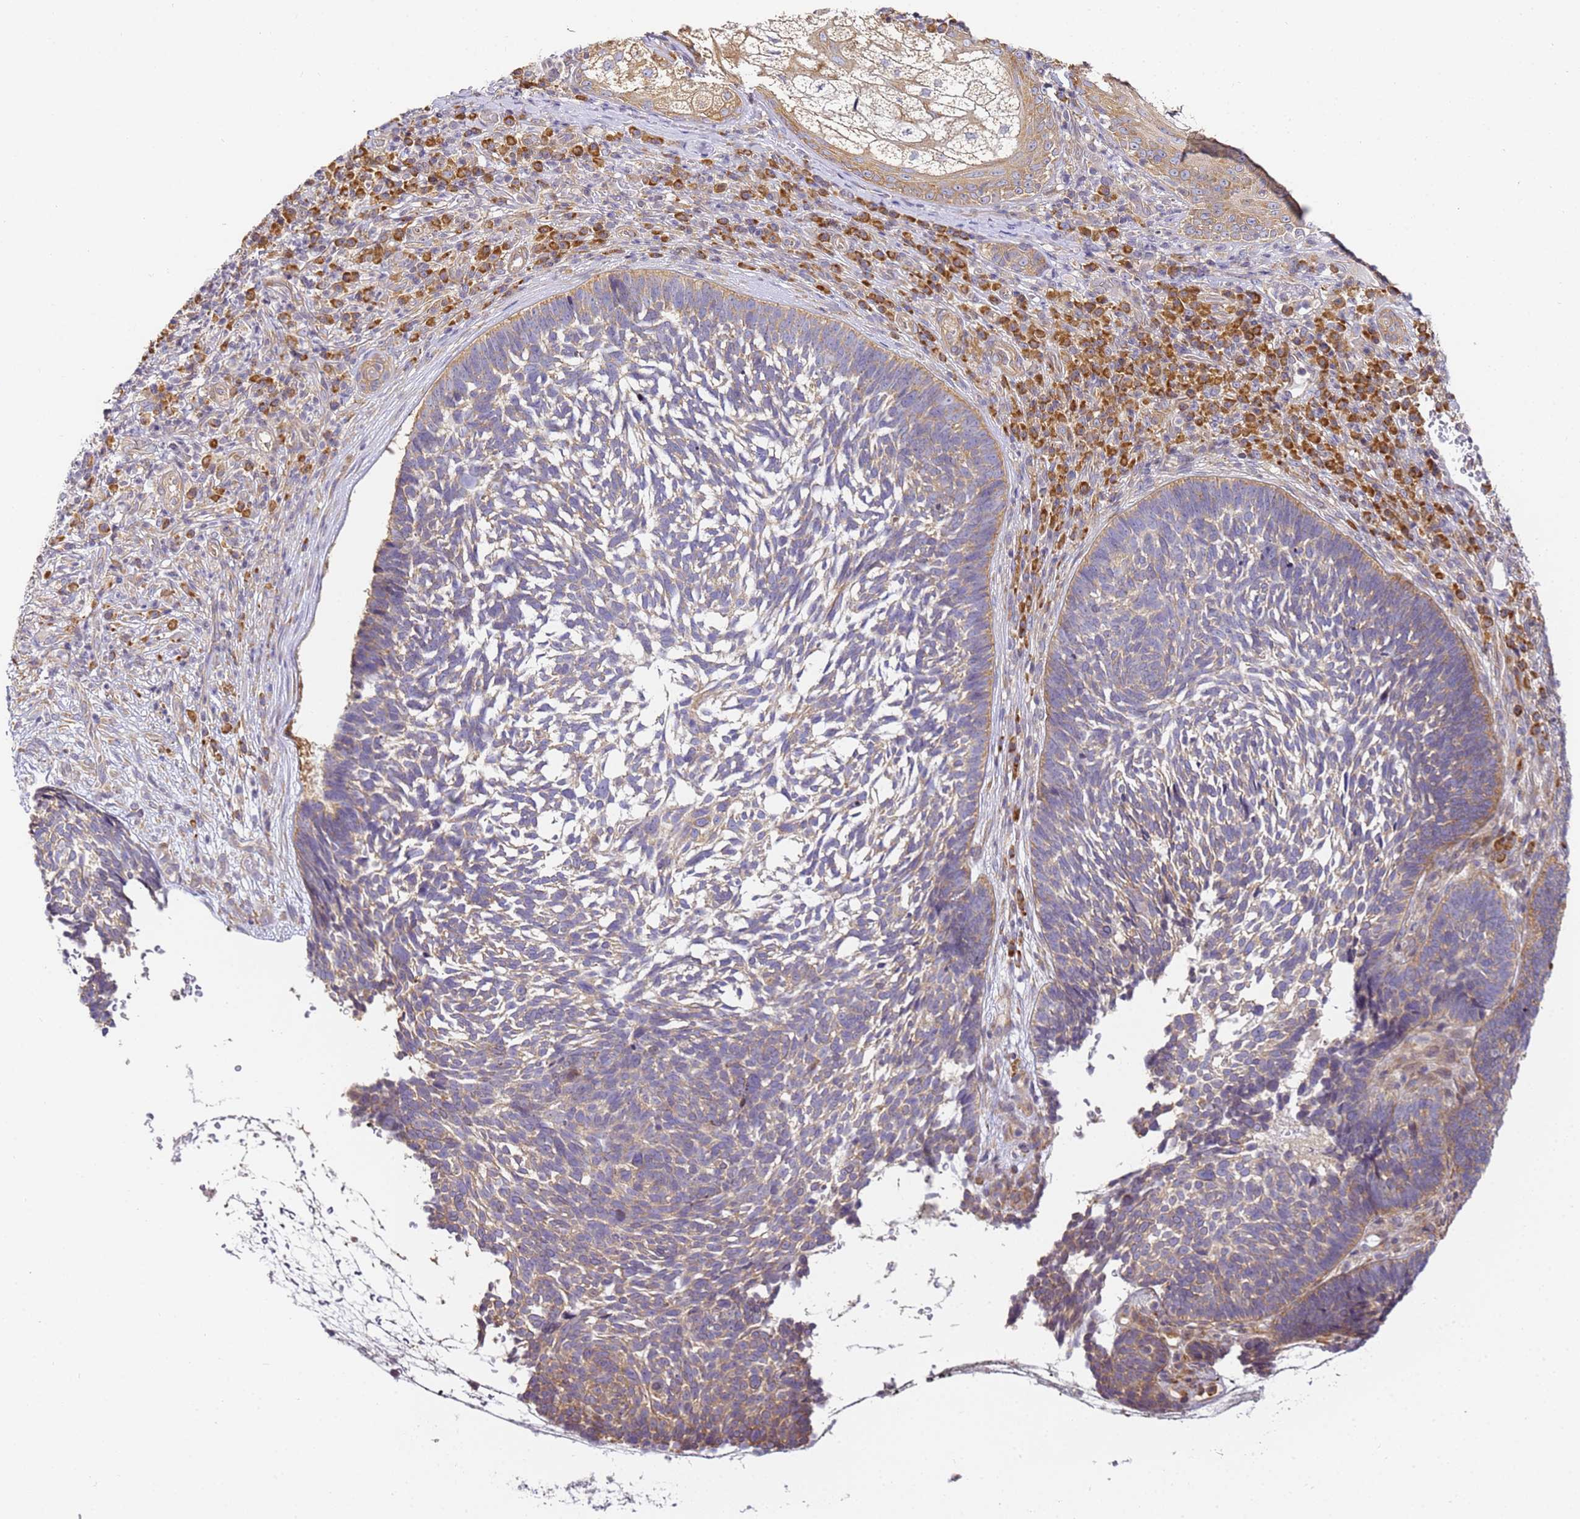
{"staining": {"intensity": "moderate", "quantity": "<25%", "location": "cytoplasmic/membranous"}, "tissue": "skin cancer", "cell_type": "Tumor cells", "image_type": "cancer", "snomed": [{"axis": "morphology", "description": "Basal cell carcinoma"}, {"axis": "topography", "description": "Skin"}], "caption": "Skin cancer stained with DAB (3,3'-diaminobenzidine) IHC reveals low levels of moderate cytoplasmic/membranous positivity in about <25% of tumor cells.", "gene": "RPL13A", "patient": {"sex": "male", "age": 88}}